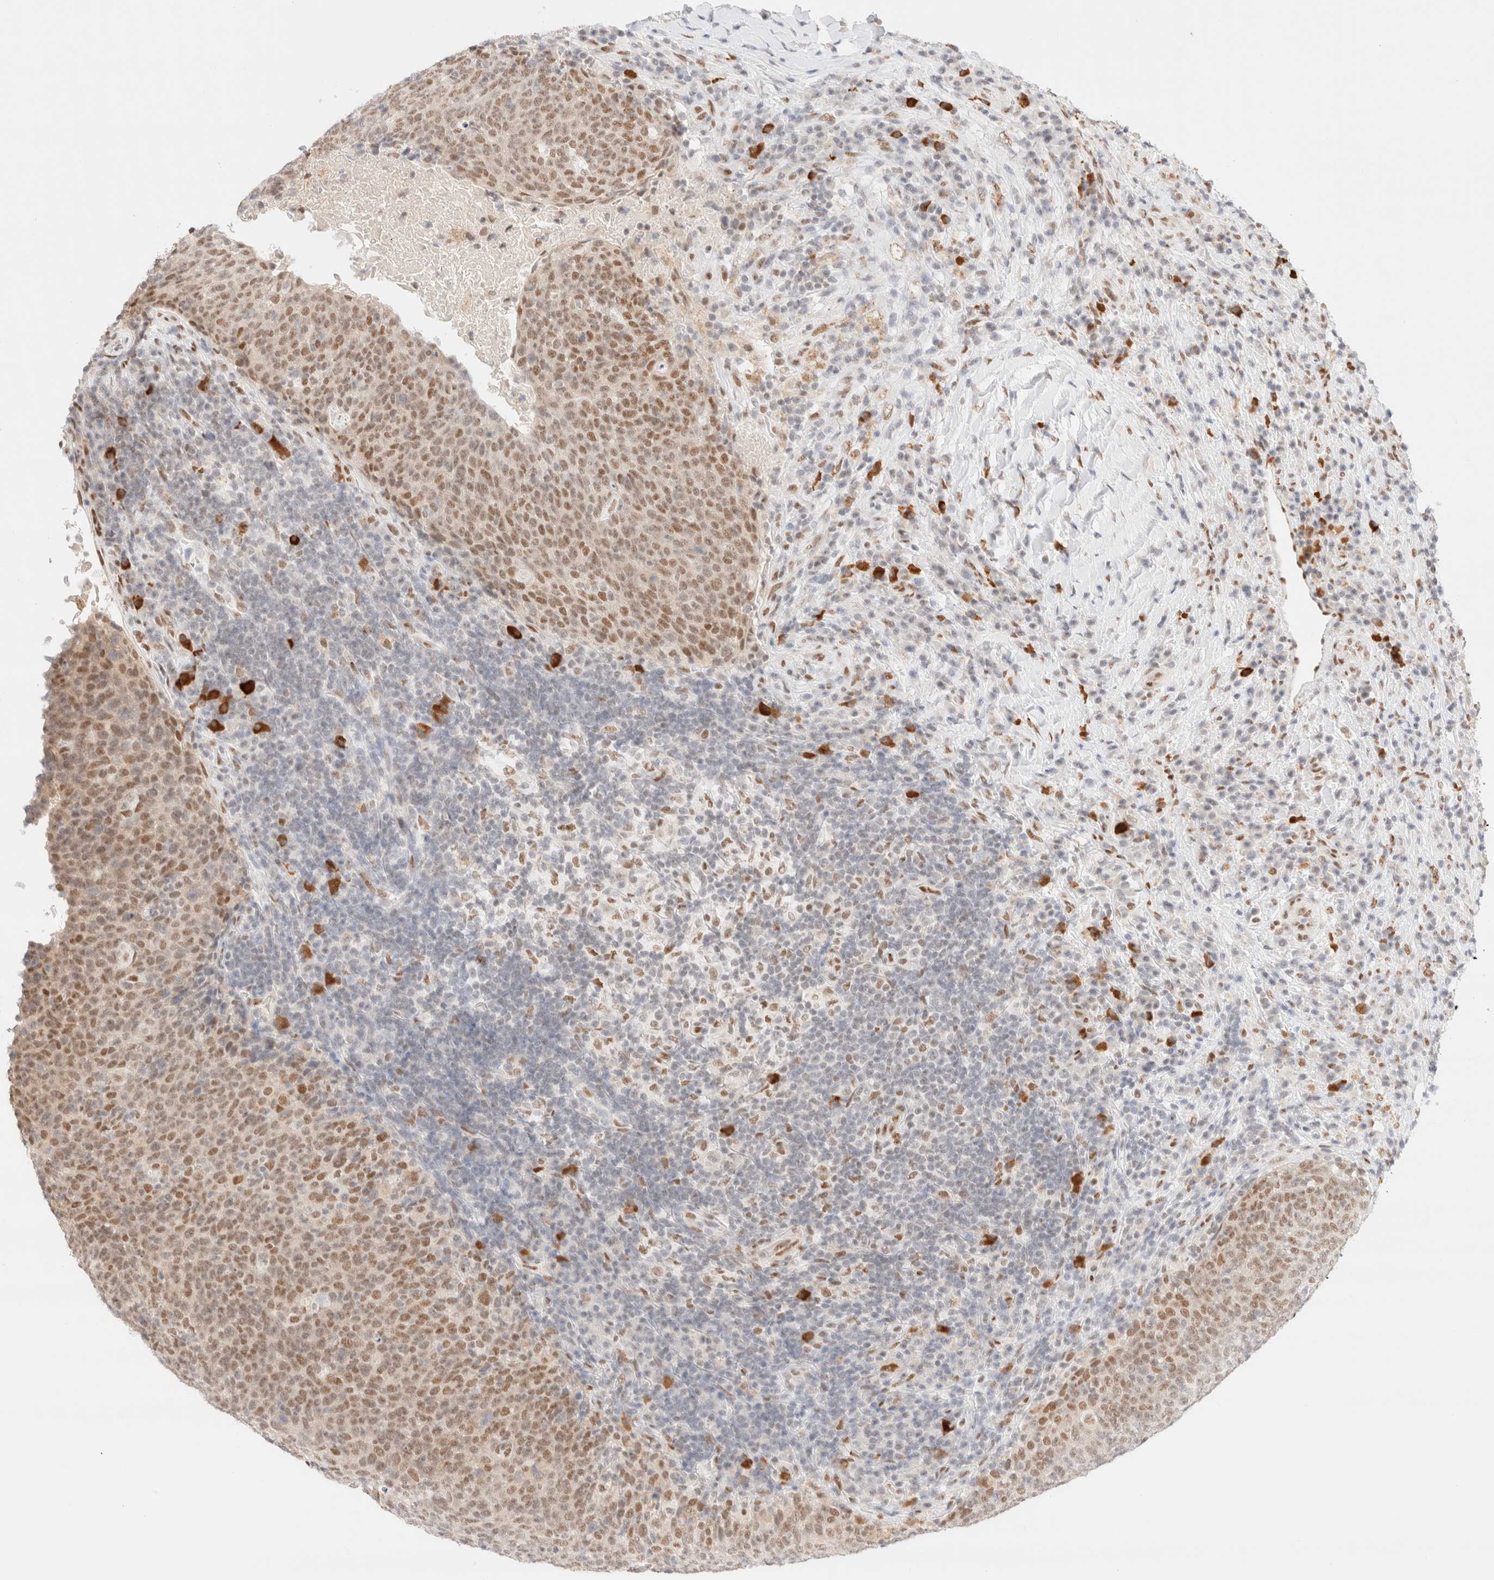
{"staining": {"intensity": "moderate", "quantity": ">75%", "location": "nuclear"}, "tissue": "head and neck cancer", "cell_type": "Tumor cells", "image_type": "cancer", "snomed": [{"axis": "morphology", "description": "Squamous cell carcinoma, NOS"}, {"axis": "morphology", "description": "Squamous cell carcinoma, metastatic, NOS"}, {"axis": "topography", "description": "Lymph node"}, {"axis": "topography", "description": "Head-Neck"}], "caption": "An immunohistochemistry image of tumor tissue is shown. Protein staining in brown labels moderate nuclear positivity in head and neck cancer (metastatic squamous cell carcinoma) within tumor cells.", "gene": "CIC", "patient": {"sex": "male", "age": 62}}